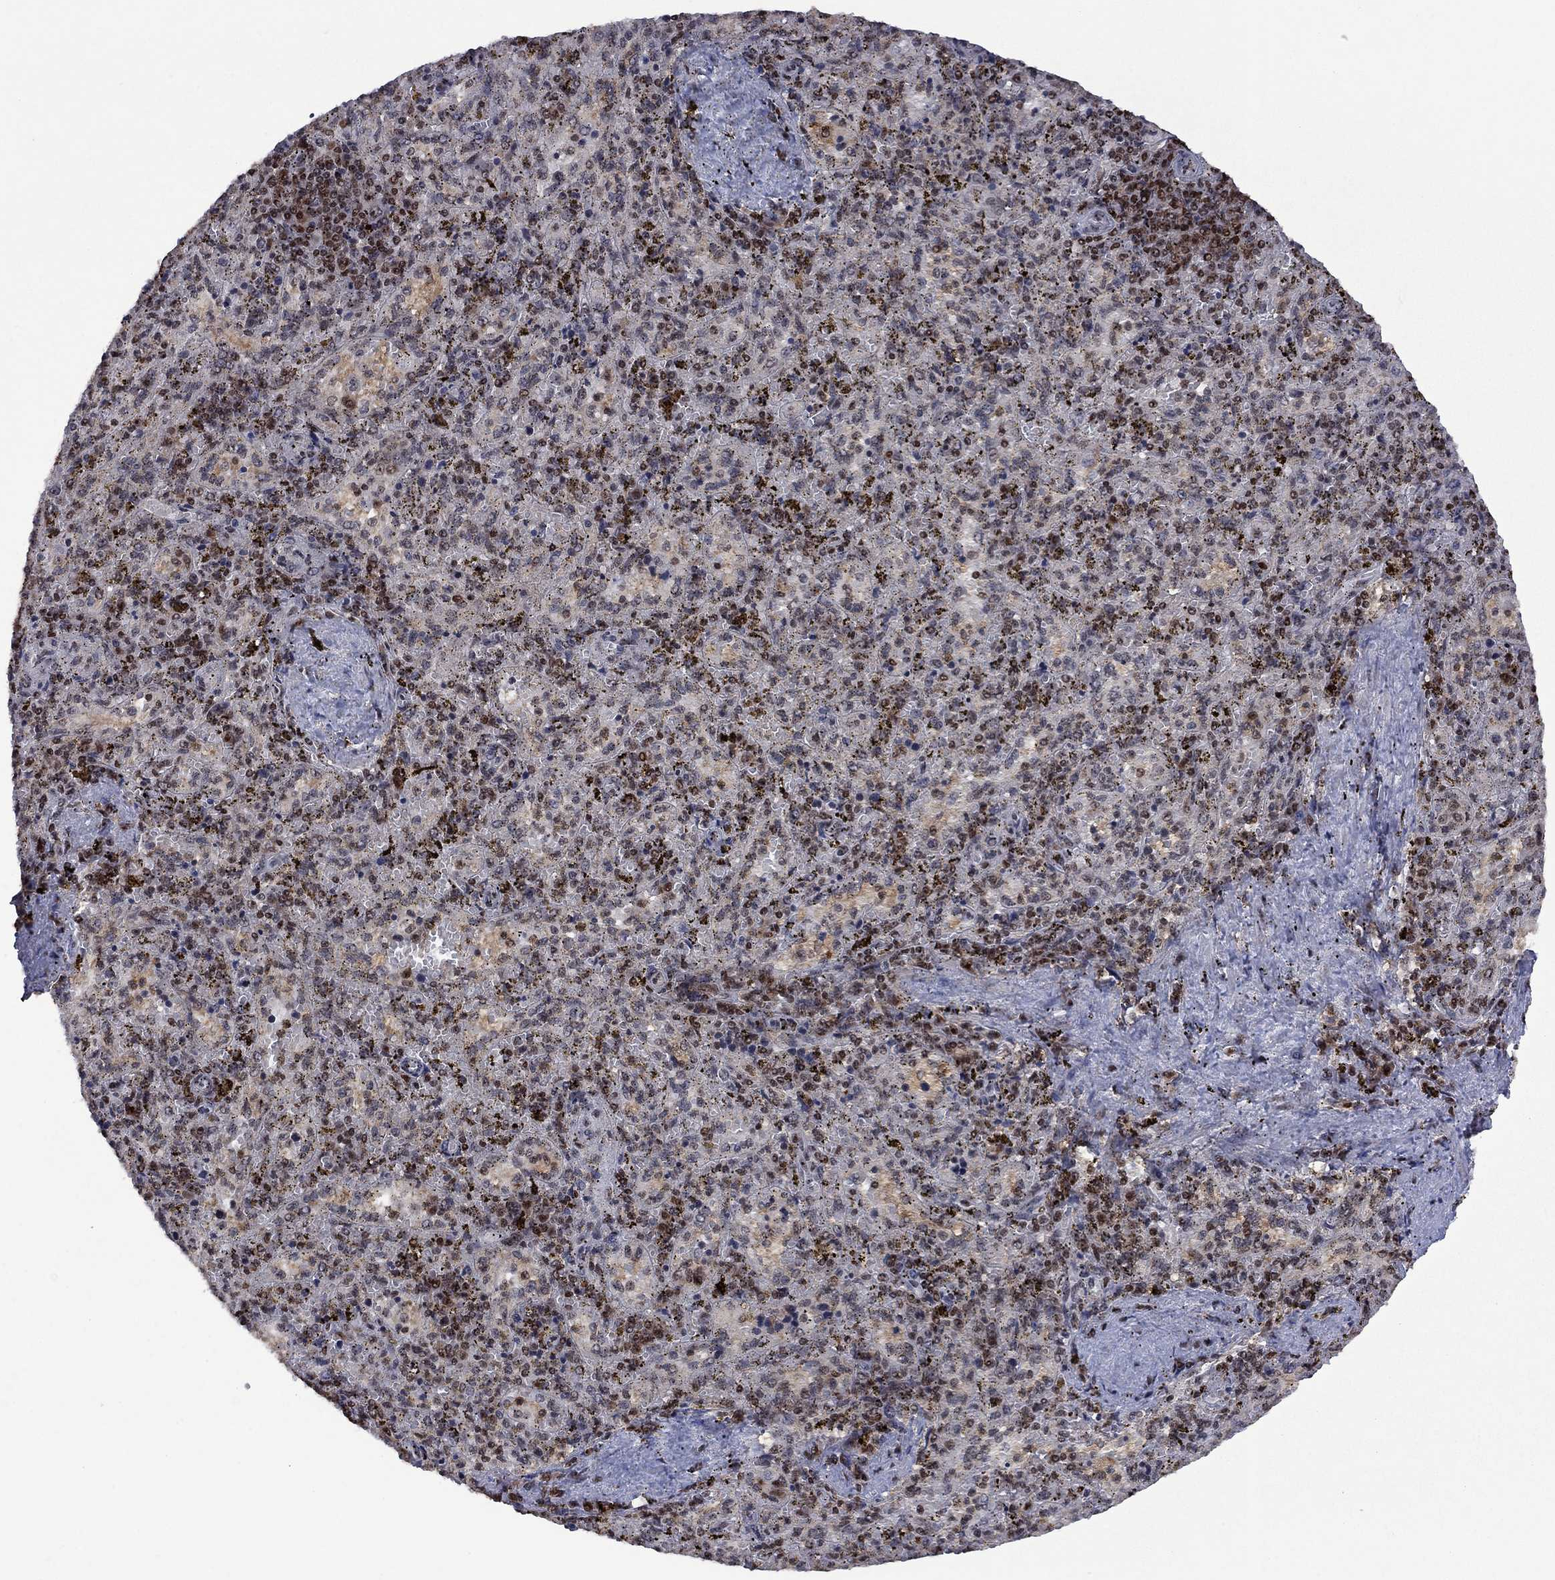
{"staining": {"intensity": "moderate", "quantity": "25%-75%", "location": "nuclear"}, "tissue": "spleen", "cell_type": "Cells in red pulp", "image_type": "normal", "snomed": [{"axis": "morphology", "description": "Normal tissue, NOS"}, {"axis": "topography", "description": "Spleen"}], "caption": "High-magnification brightfield microscopy of benign spleen stained with DAB (brown) and counterstained with hematoxylin (blue). cells in red pulp exhibit moderate nuclear expression is appreciated in approximately25%-75% of cells.", "gene": "FBLL1", "patient": {"sex": "female", "age": 50}}